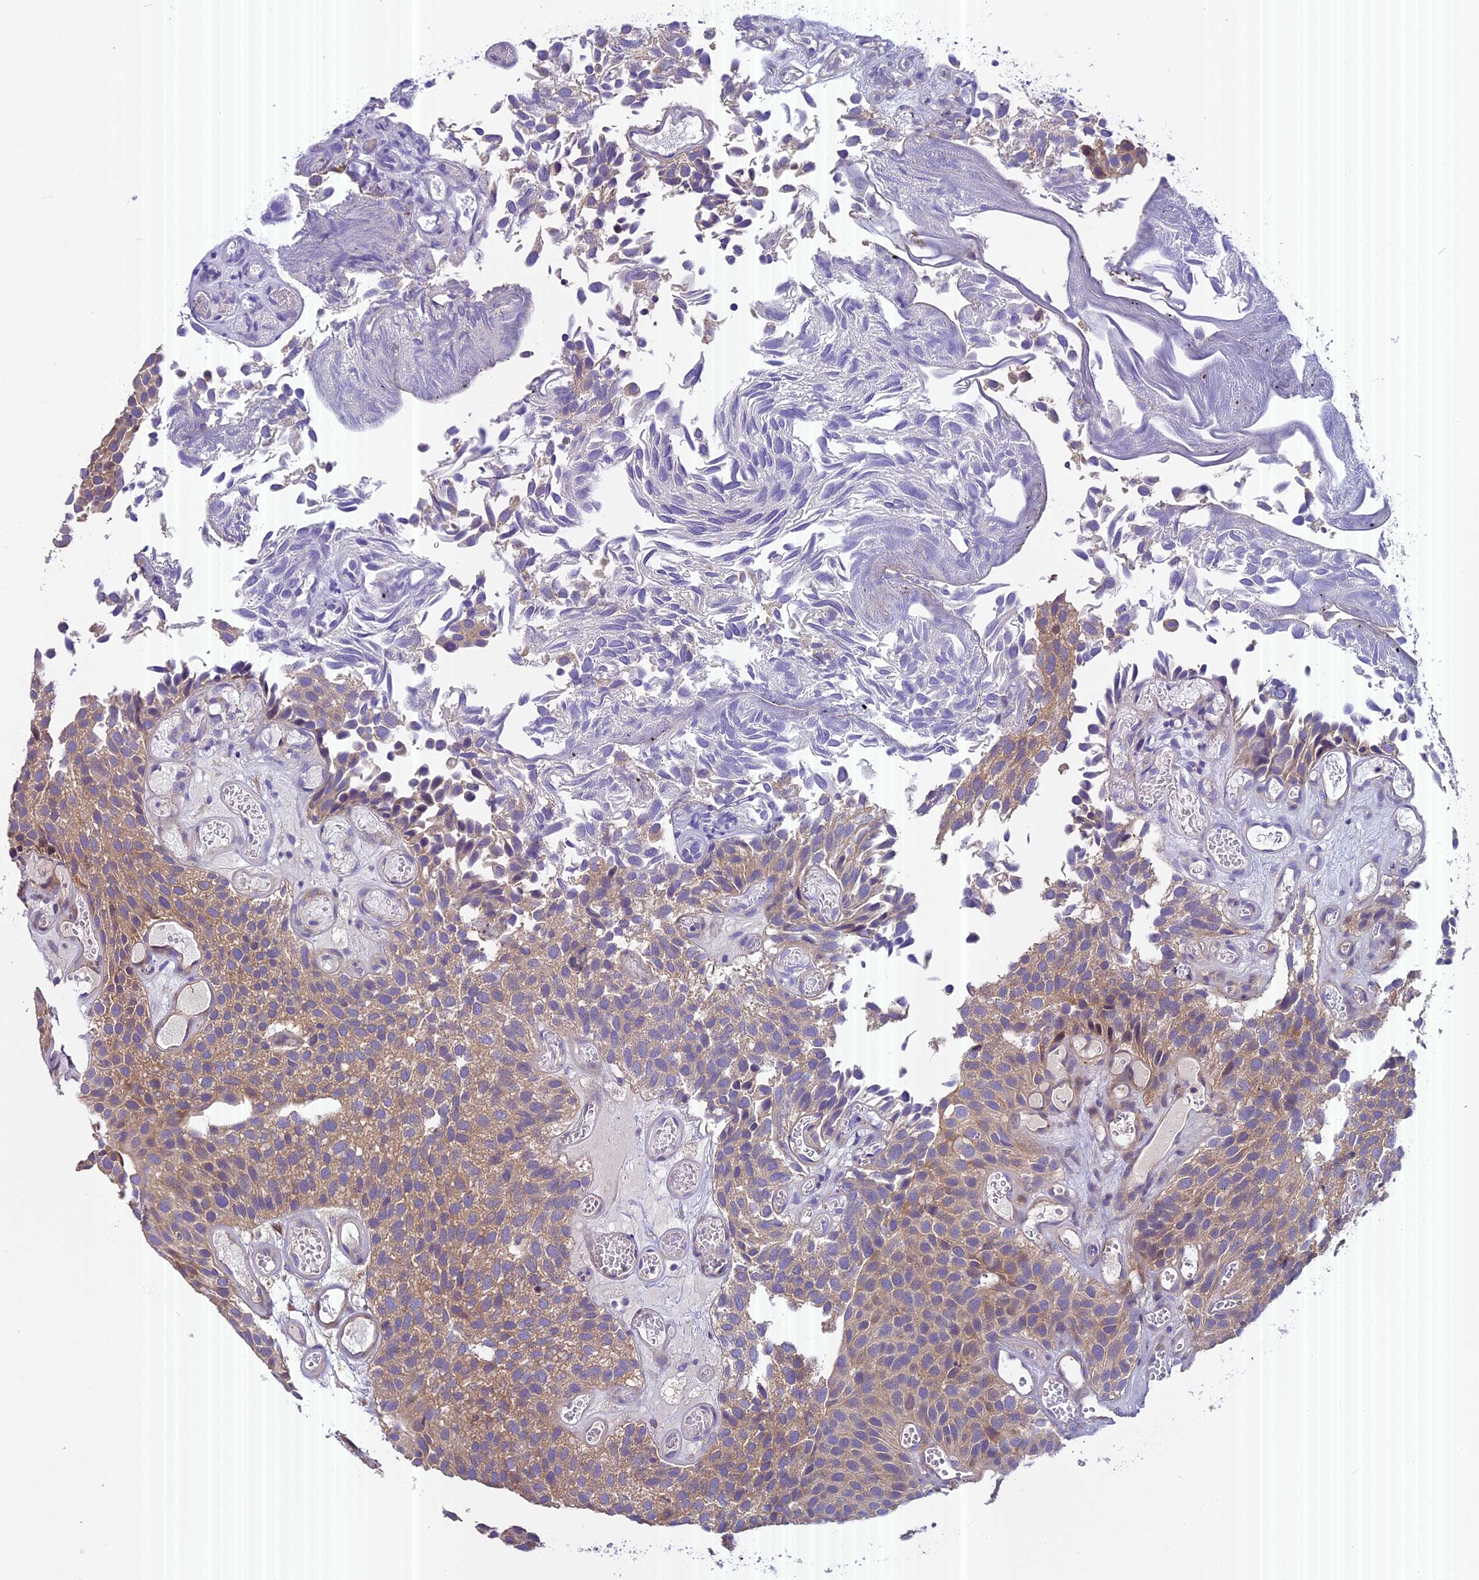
{"staining": {"intensity": "moderate", "quantity": "25%-75%", "location": "cytoplasmic/membranous"}, "tissue": "urothelial cancer", "cell_type": "Tumor cells", "image_type": "cancer", "snomed": [{"axis": "morphology", "description": "Urothelial carcinoma, Low grade"}, {"axis": "topography", "description": "Urinary bladder"}], "caption": "IHC of human urothelial cancer reveals medium levels of moderate cytoplasmic/membranous positivity in approximately 25%-75% of tumor cells.", "gene": "FAM98C", "patient": {"sex": "male", "age": 89}}